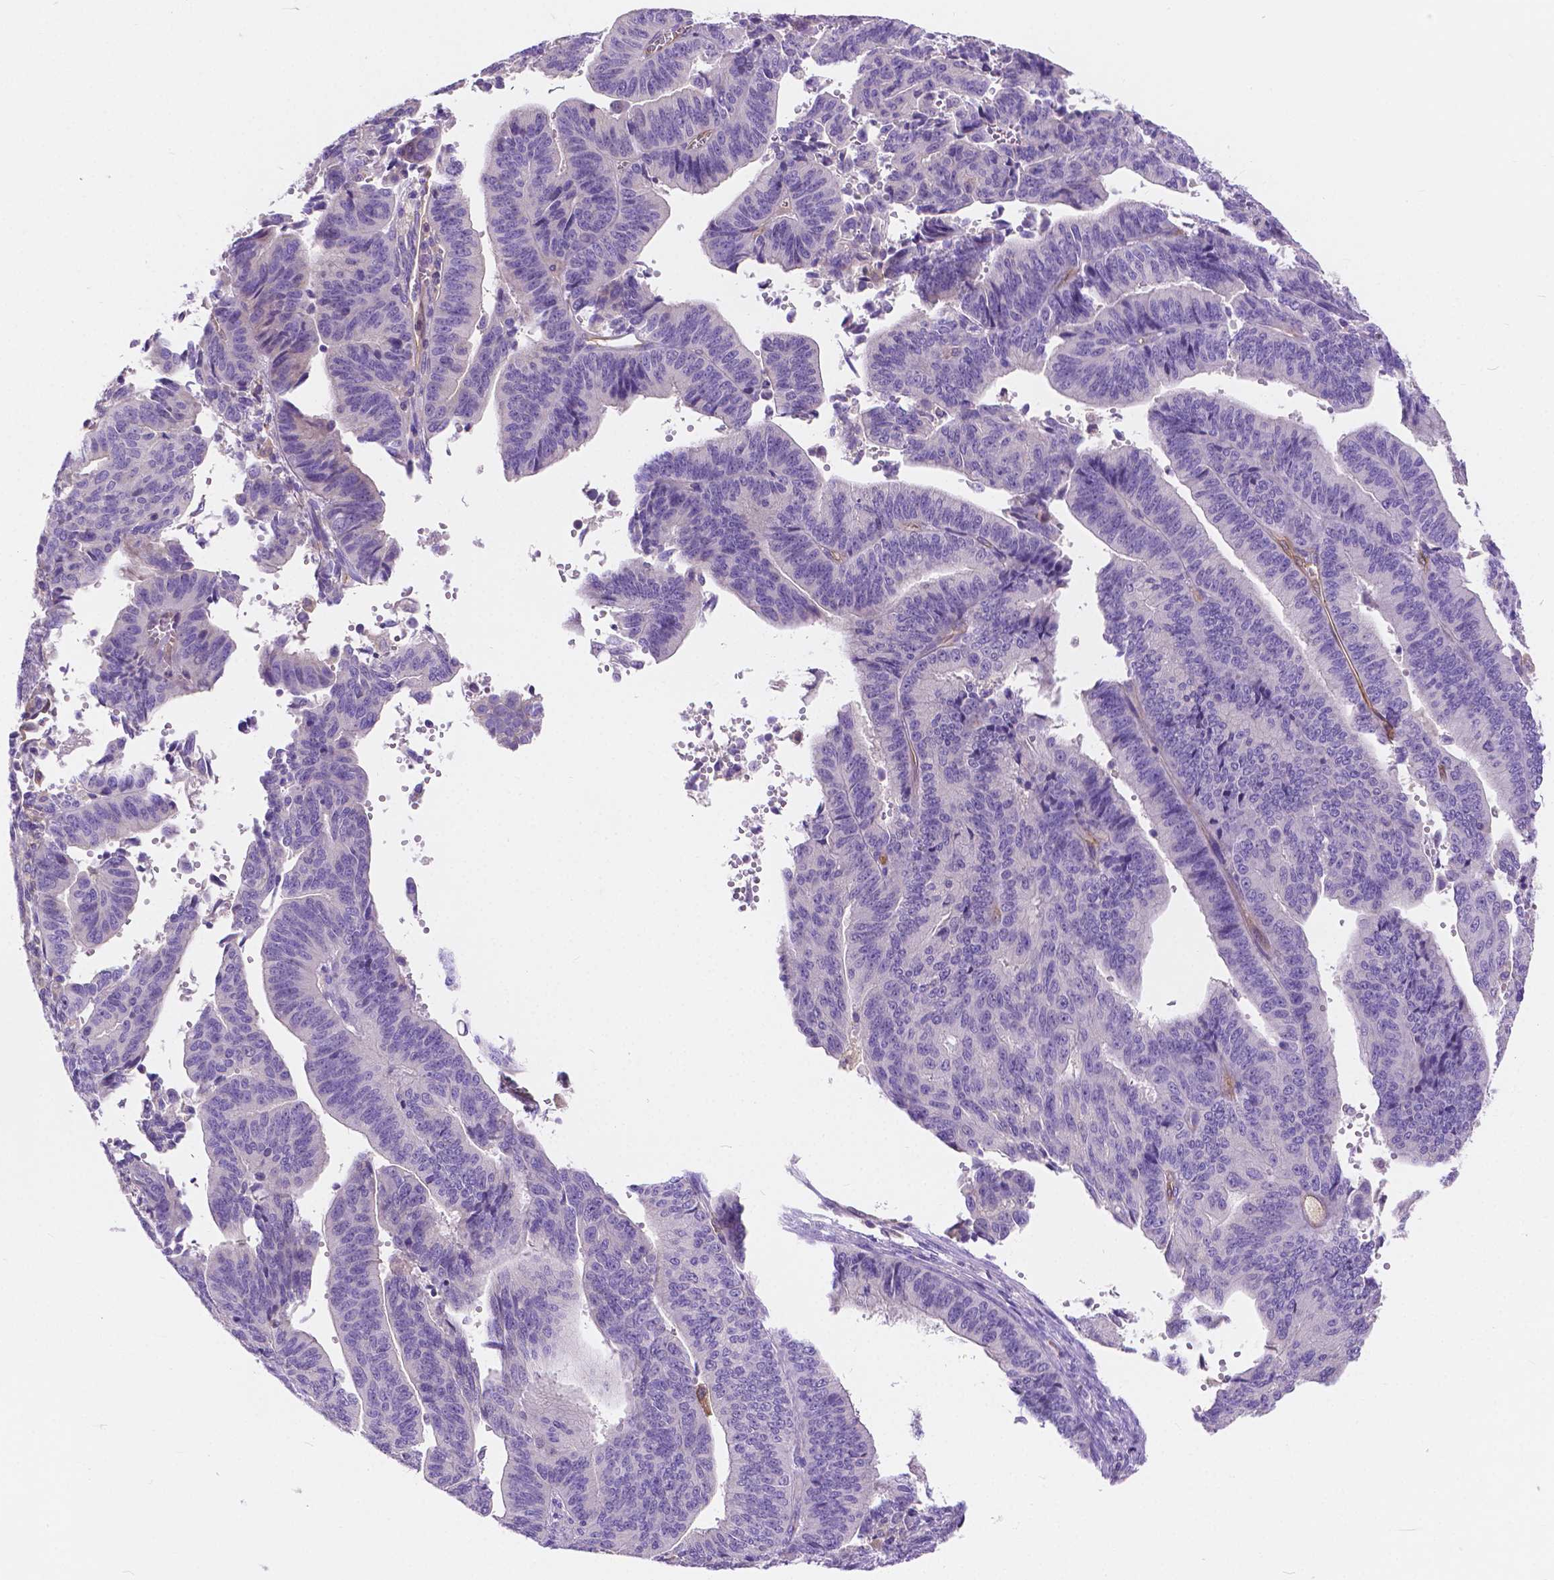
{"staining": {"intensity": "negative", "quantity": "none", "location": "none"}, "tissue": "endometrial cancer", "cell_type": "Tumor cells", "image_type": "cancer", "snomed": [{"axis": "morphology", "description": "Adenocarcinoma, NOS"}, {"axis": "topography", "description": "Endometrium"}], "caption": "High power microscopy histopathology image of an immunohistochemistry (IHC) histopathology image of adenocarcinoma (endometrial), revealing no significant positivity in tumor cells. (IHC, brightfield microscopy, high magnification).", "gene": "RAB20", "patient": {"sex": "female", "age": 65}}